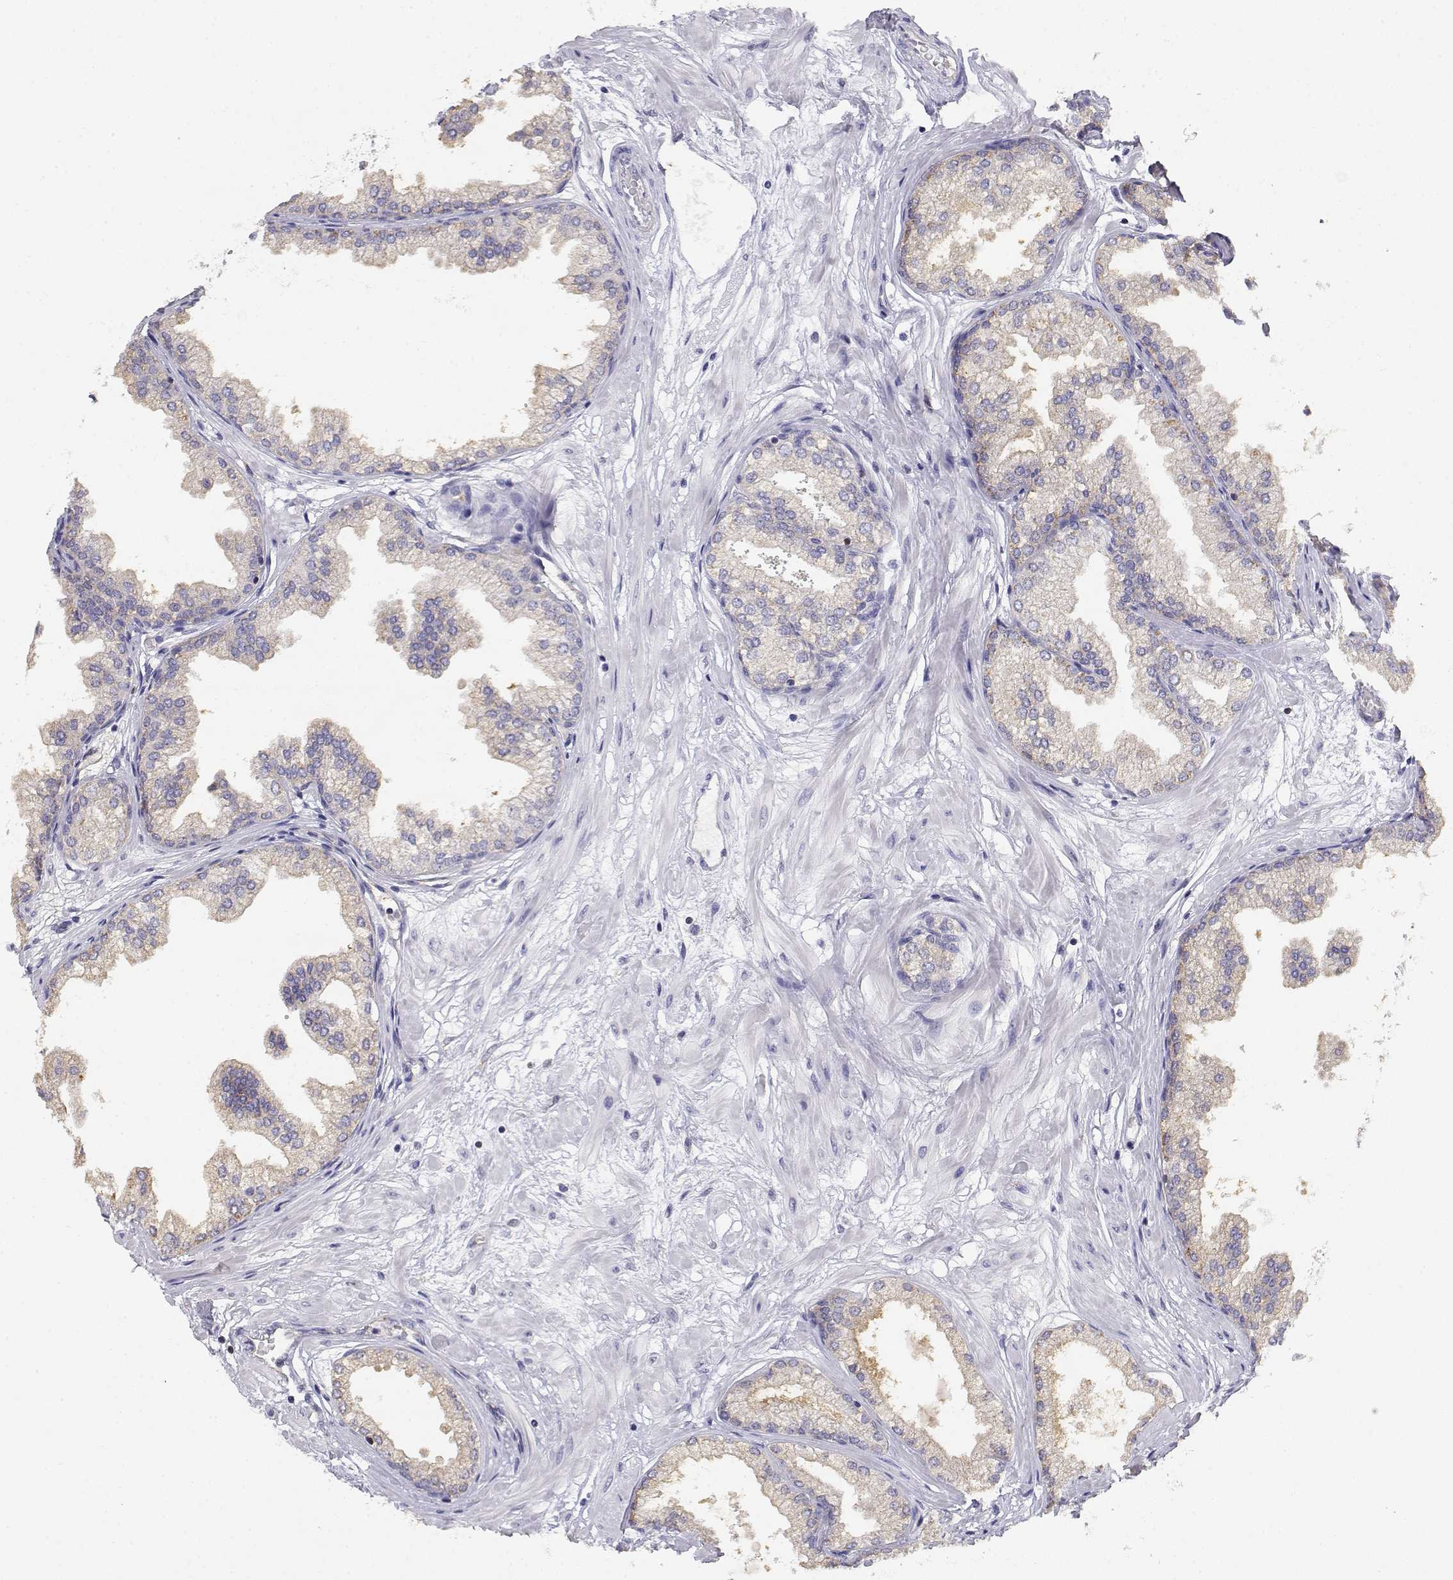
{"staining": {"intensity": "weak", "quantity": "25%-75%", "location": "cytoplasmic/membranous"}, "tissue": "prostate", "cell_type": "Glandular cells", "image_type": "normal", "snomed": [{"axis": "morphology", "description": "Normal tissue, NOS"}, {"axis": "topography", "description": "Prostate"}], "caption": "Immunohistochemical staining of normal human prostate shows weak cytoplasmic/membranous protein staining in approximately 25%-75% of glandular cells.", "gene": "ADA", "patient": {"sex": "male", "age": 37}}